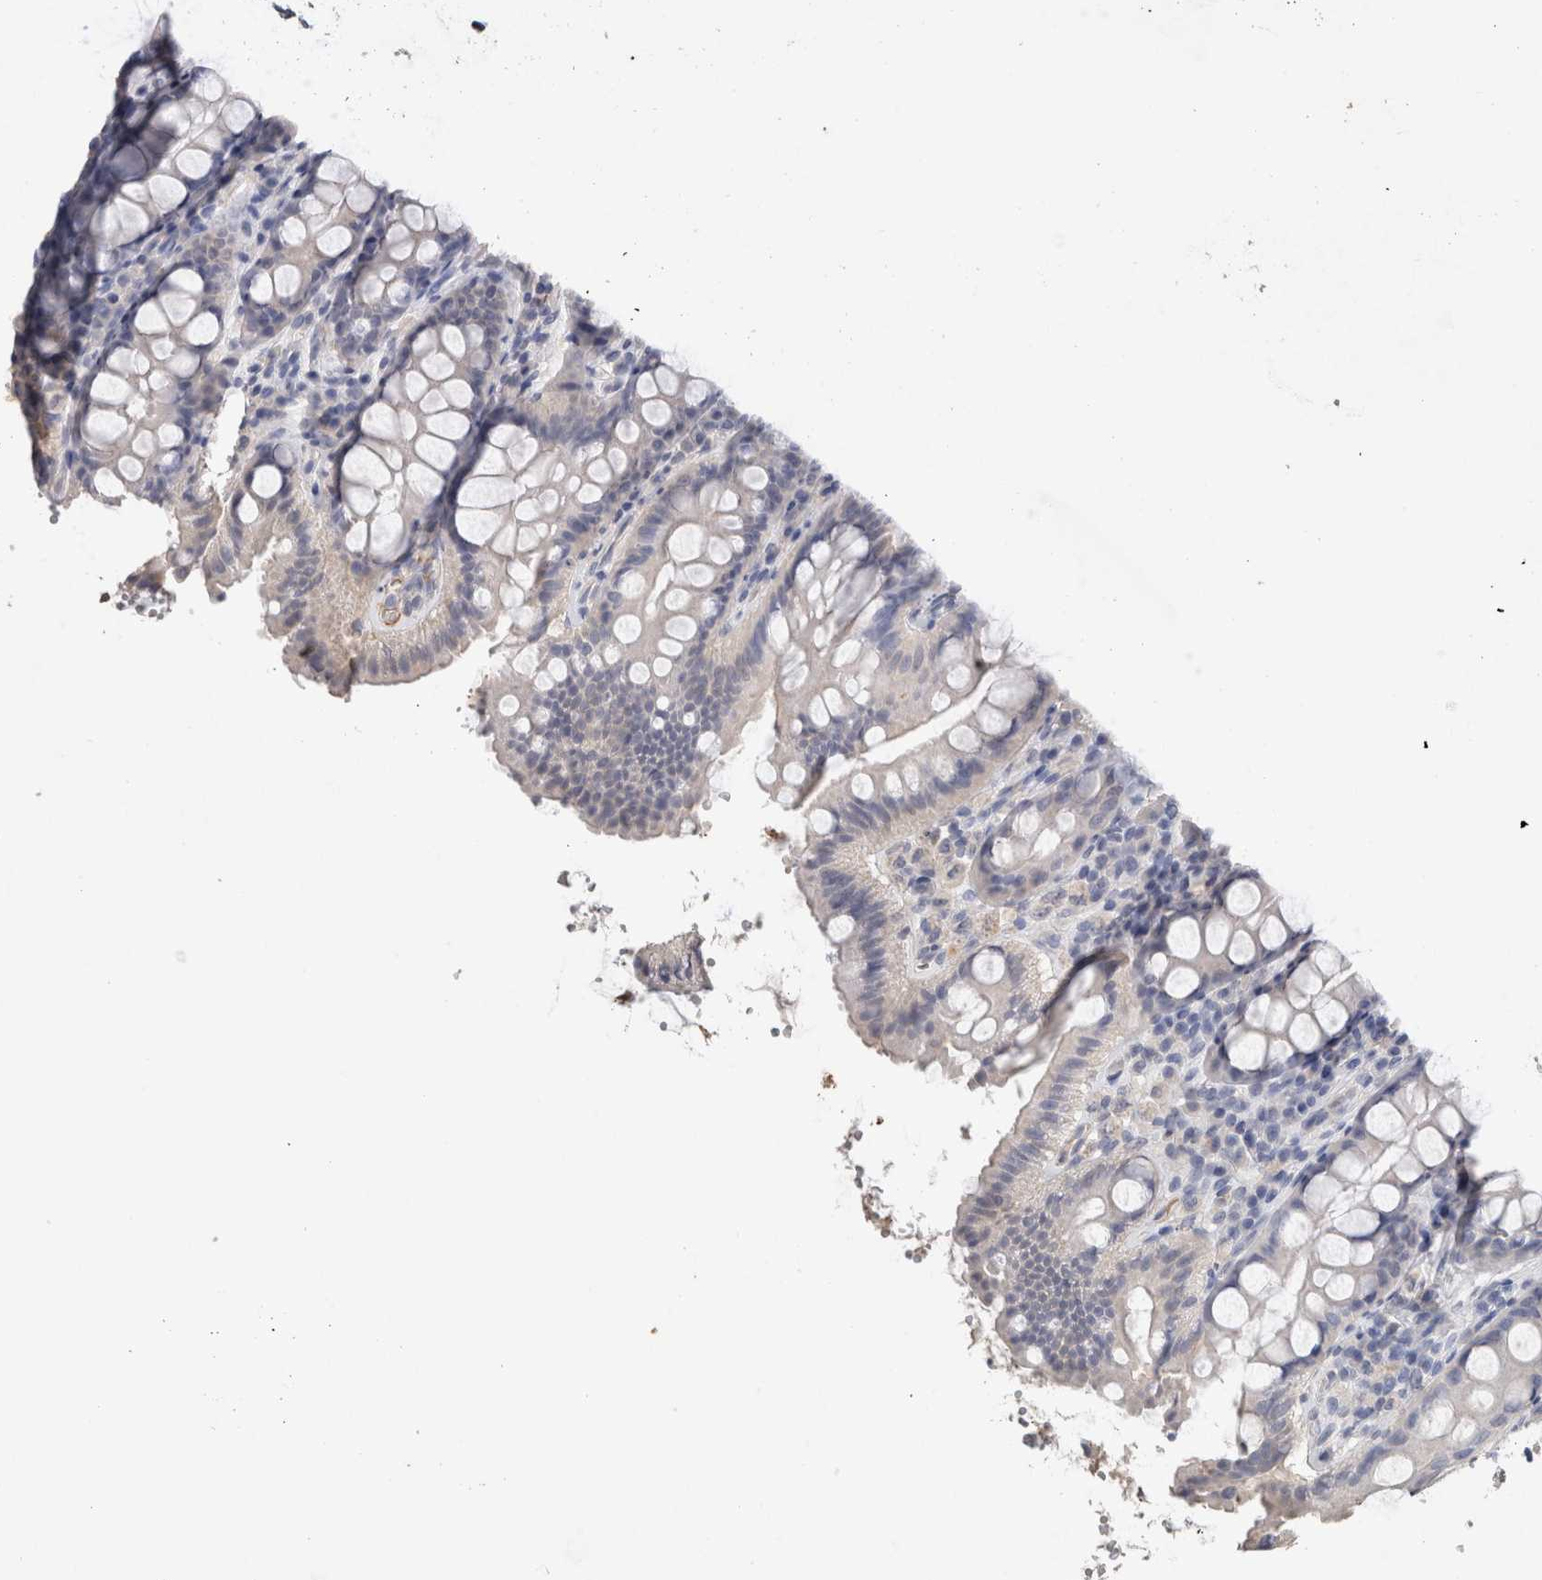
{"staining": {"intensity": "weak", "quantity": ">75%", "location": "cytoplasmic/membranous"}, "tissue": "colon", "cell_type": "Endothelial cells", "image_type": "normal", "snomed": [{"axis": "morphology", "description": "Normal tissue, NOS"}, {"axis": "topography", "description": "Colon"}, {"axis": "topography", "description": "Peripheral nerve tissue"}], "caption": "DAB (3,3'-diaminobenzidine) immunohistochemical staining of unremarkable colon exhibits weak cytoplasmic/membranous protein positivity in about >75% of endothelial cells. The staining was performed using DAB to visualize the protein expression in brown, while the nuclei were stained in blue with hematoxylin (Magnification: 20x).", "gene": "FABP7", "patient": {"sex": "female", "age": 61}}